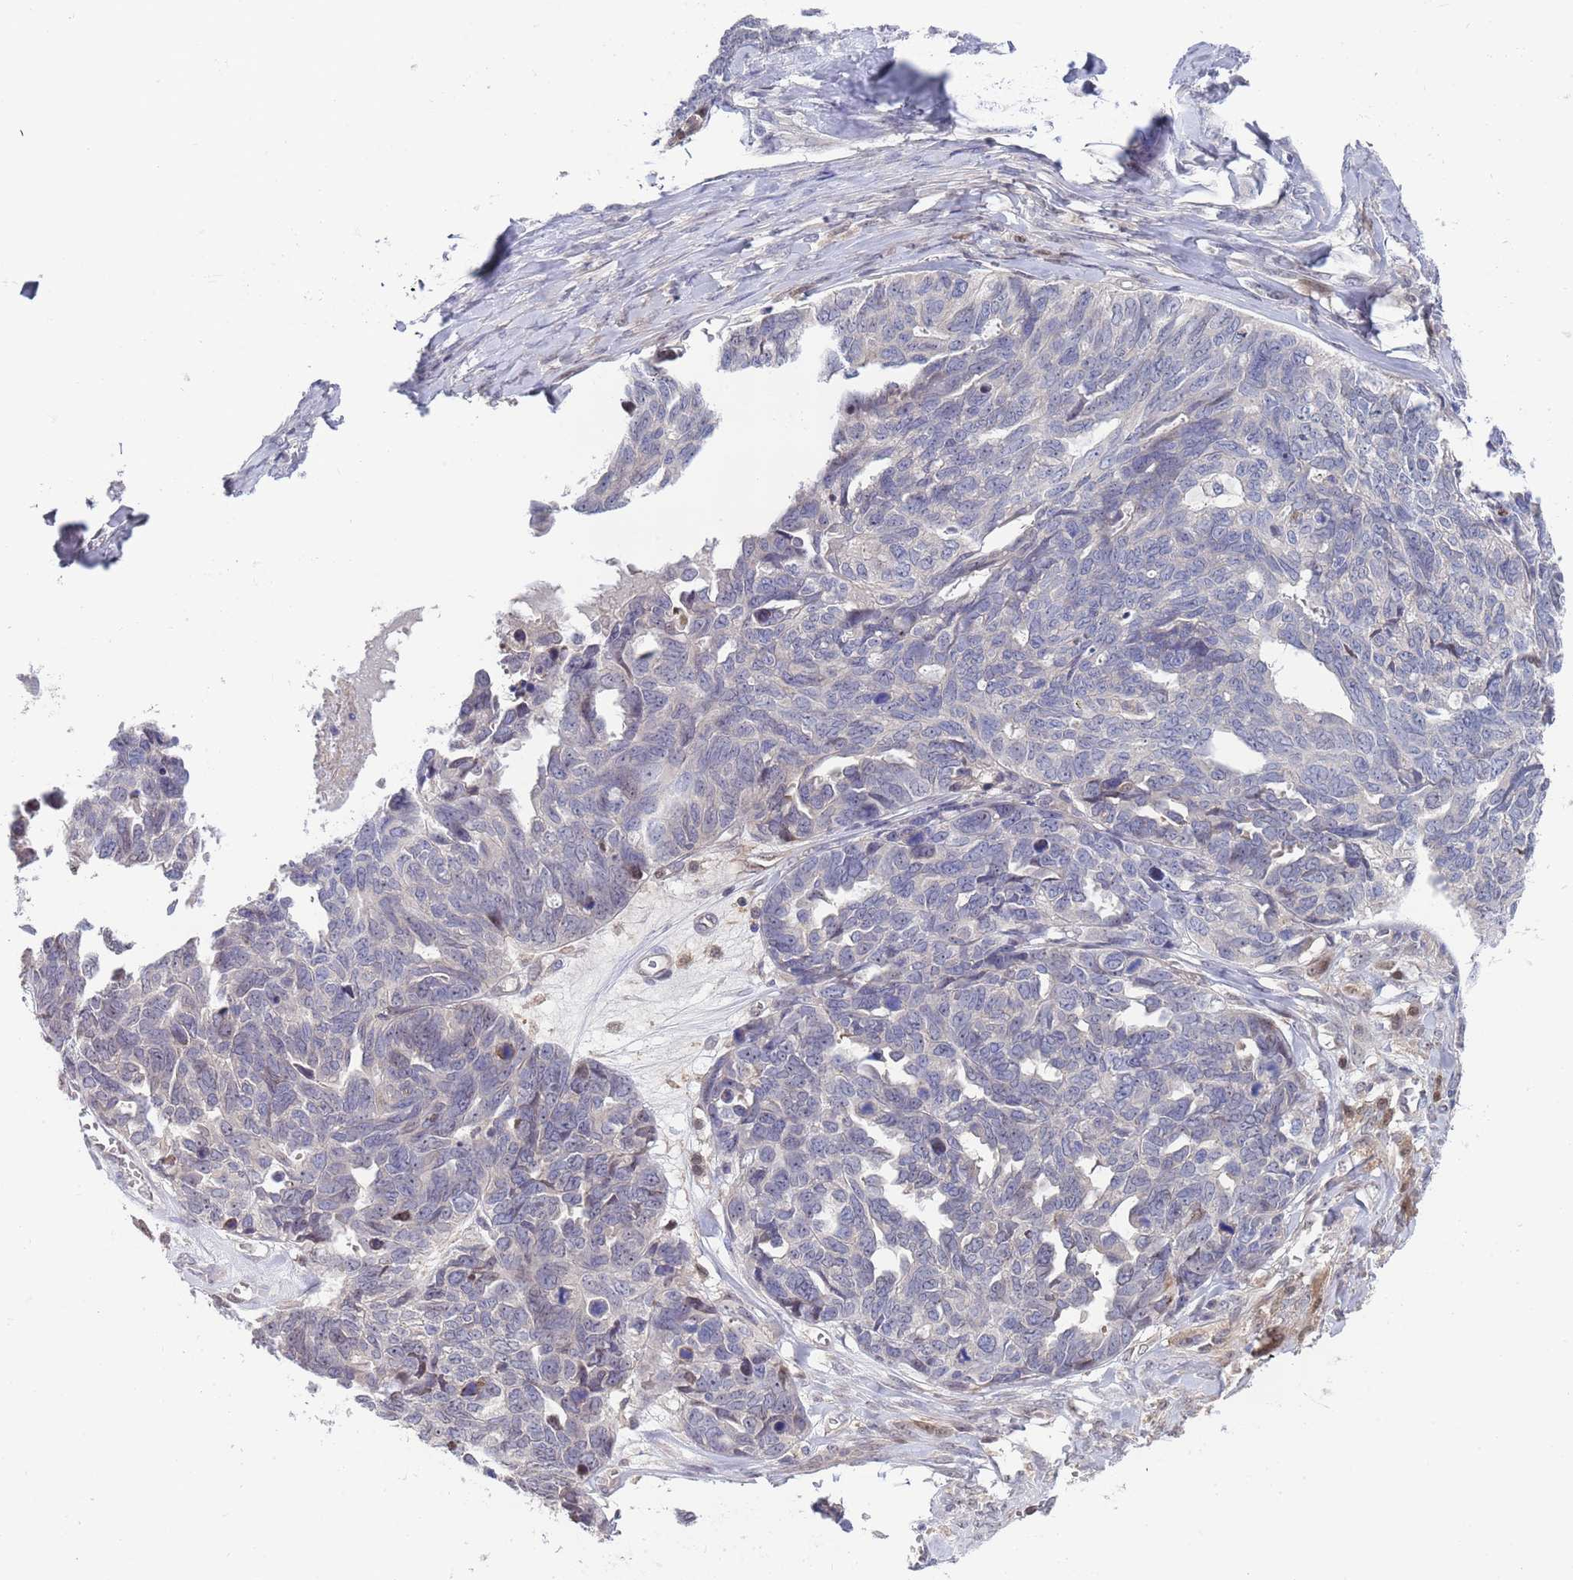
{"staining": {"intensity": "negative", "quantity": "none", "location": "none"}, "tissue": "ovarian cancer", "cell_type": "Tumor cells", "image_type": "cancer", "snomed": [{"axis": "morphology", "description": "Cystadenocarcinoma, serous, NOS"}, {"axis": "topography", "description": "Ovary"}], "caption": "IHC of human ovarian cancer (serous cystadenocarcinoma) exhibits no positivity in tumor cells. (Brightfield microscopy of DAB (3,3'-diaminobenzidine) immunohistochemistry (IHC) at high magnification).", "gene": "ENOSF1", "patient": {"sex": "female", "age": 79}}